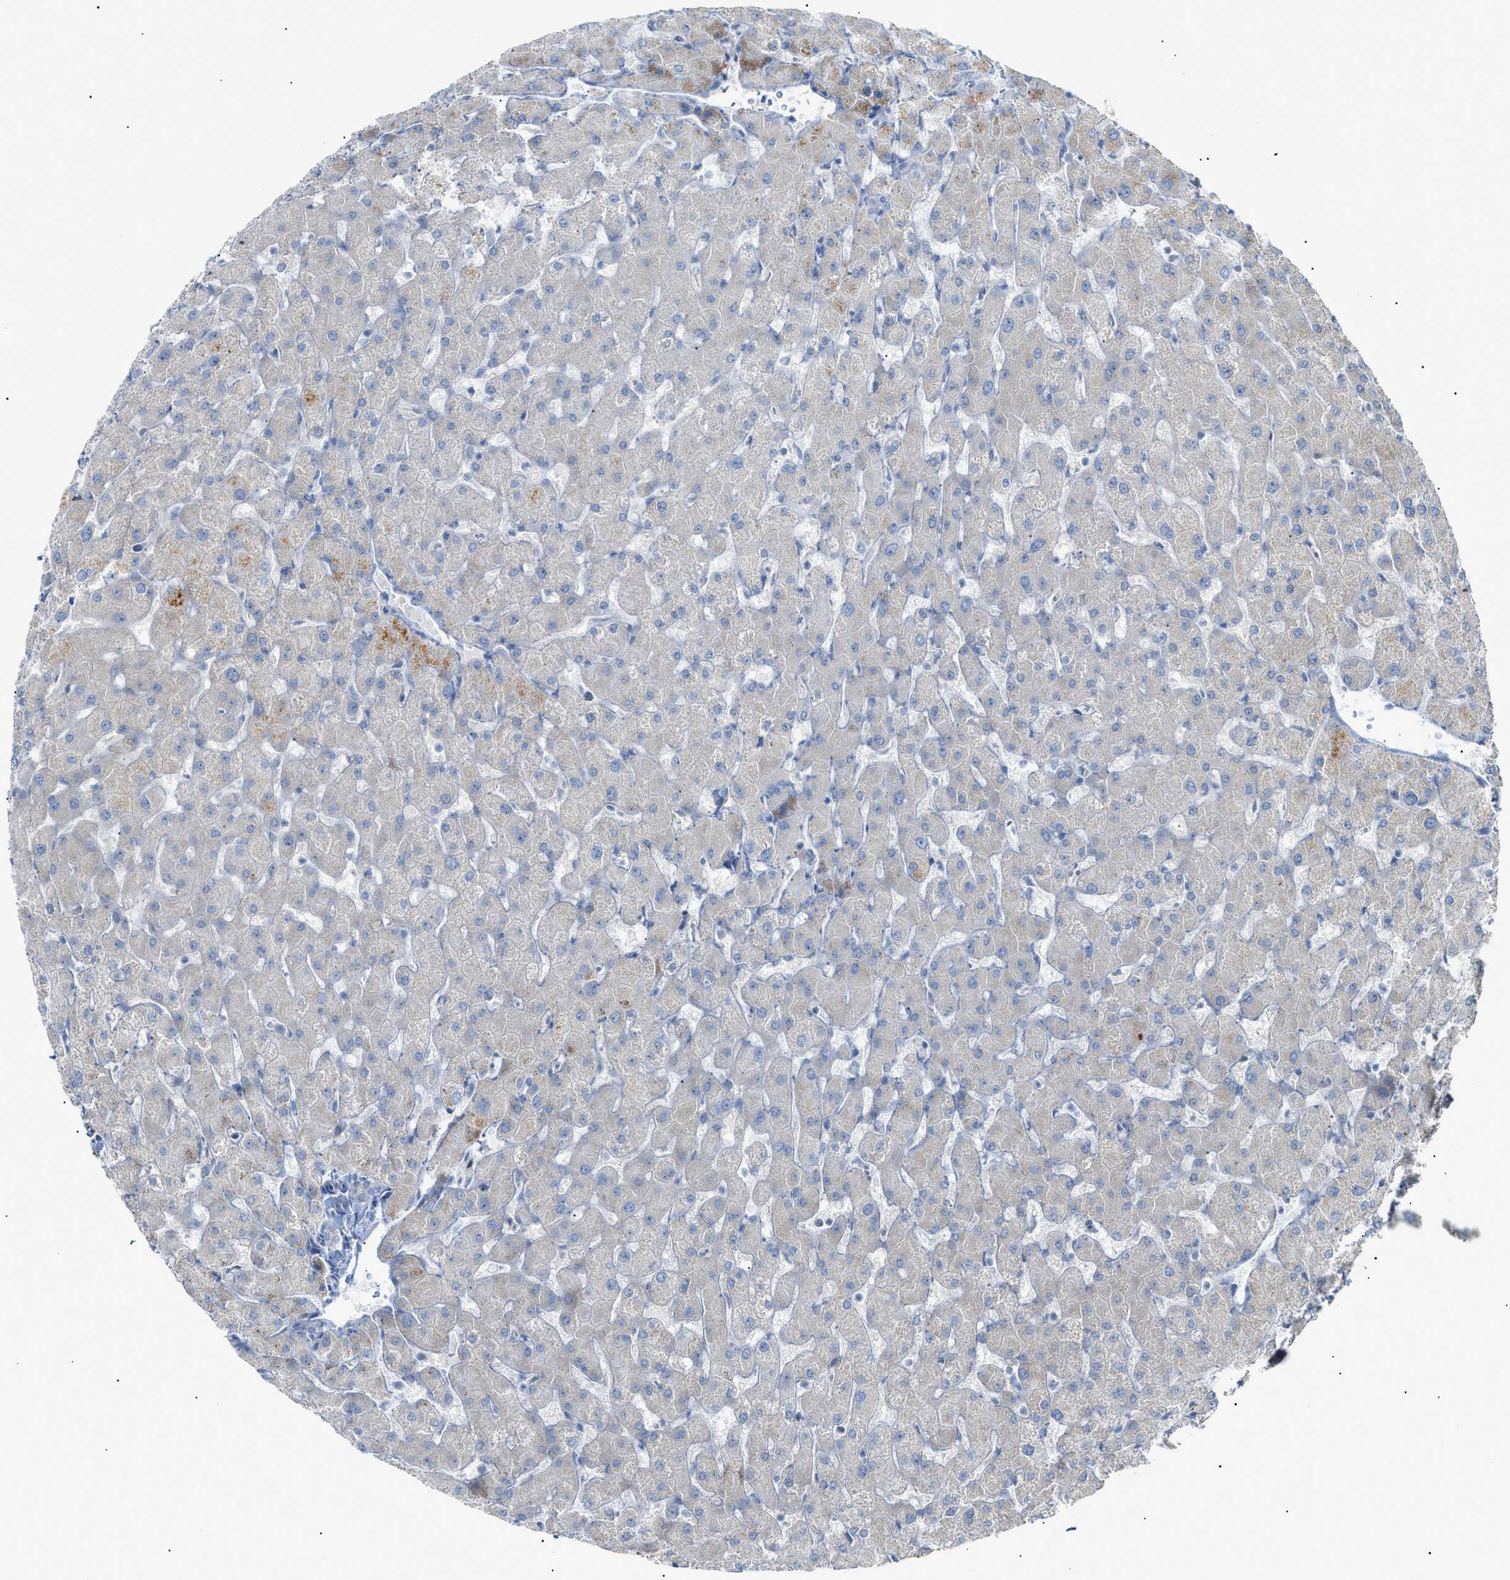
{"staining": {"intensity": "negative", "quantity": "none", "location": "none"}, "tissue": "liver", "cell_type": "Cholangiocytes", "image_type": "normal", "snomed": [{"axis": "morphology", "description": "Normal tissue, NOS"}, {"axis": "topography", "description": "Liver"}], "caption": "Immunohistochemistry histopathology image of unremarkable human liver stained for a protein (brown), which demonstrates no expression in cholangiocytes.", "gene": "SLC25A31", "patient": {"sex": "female", "age": 63}}